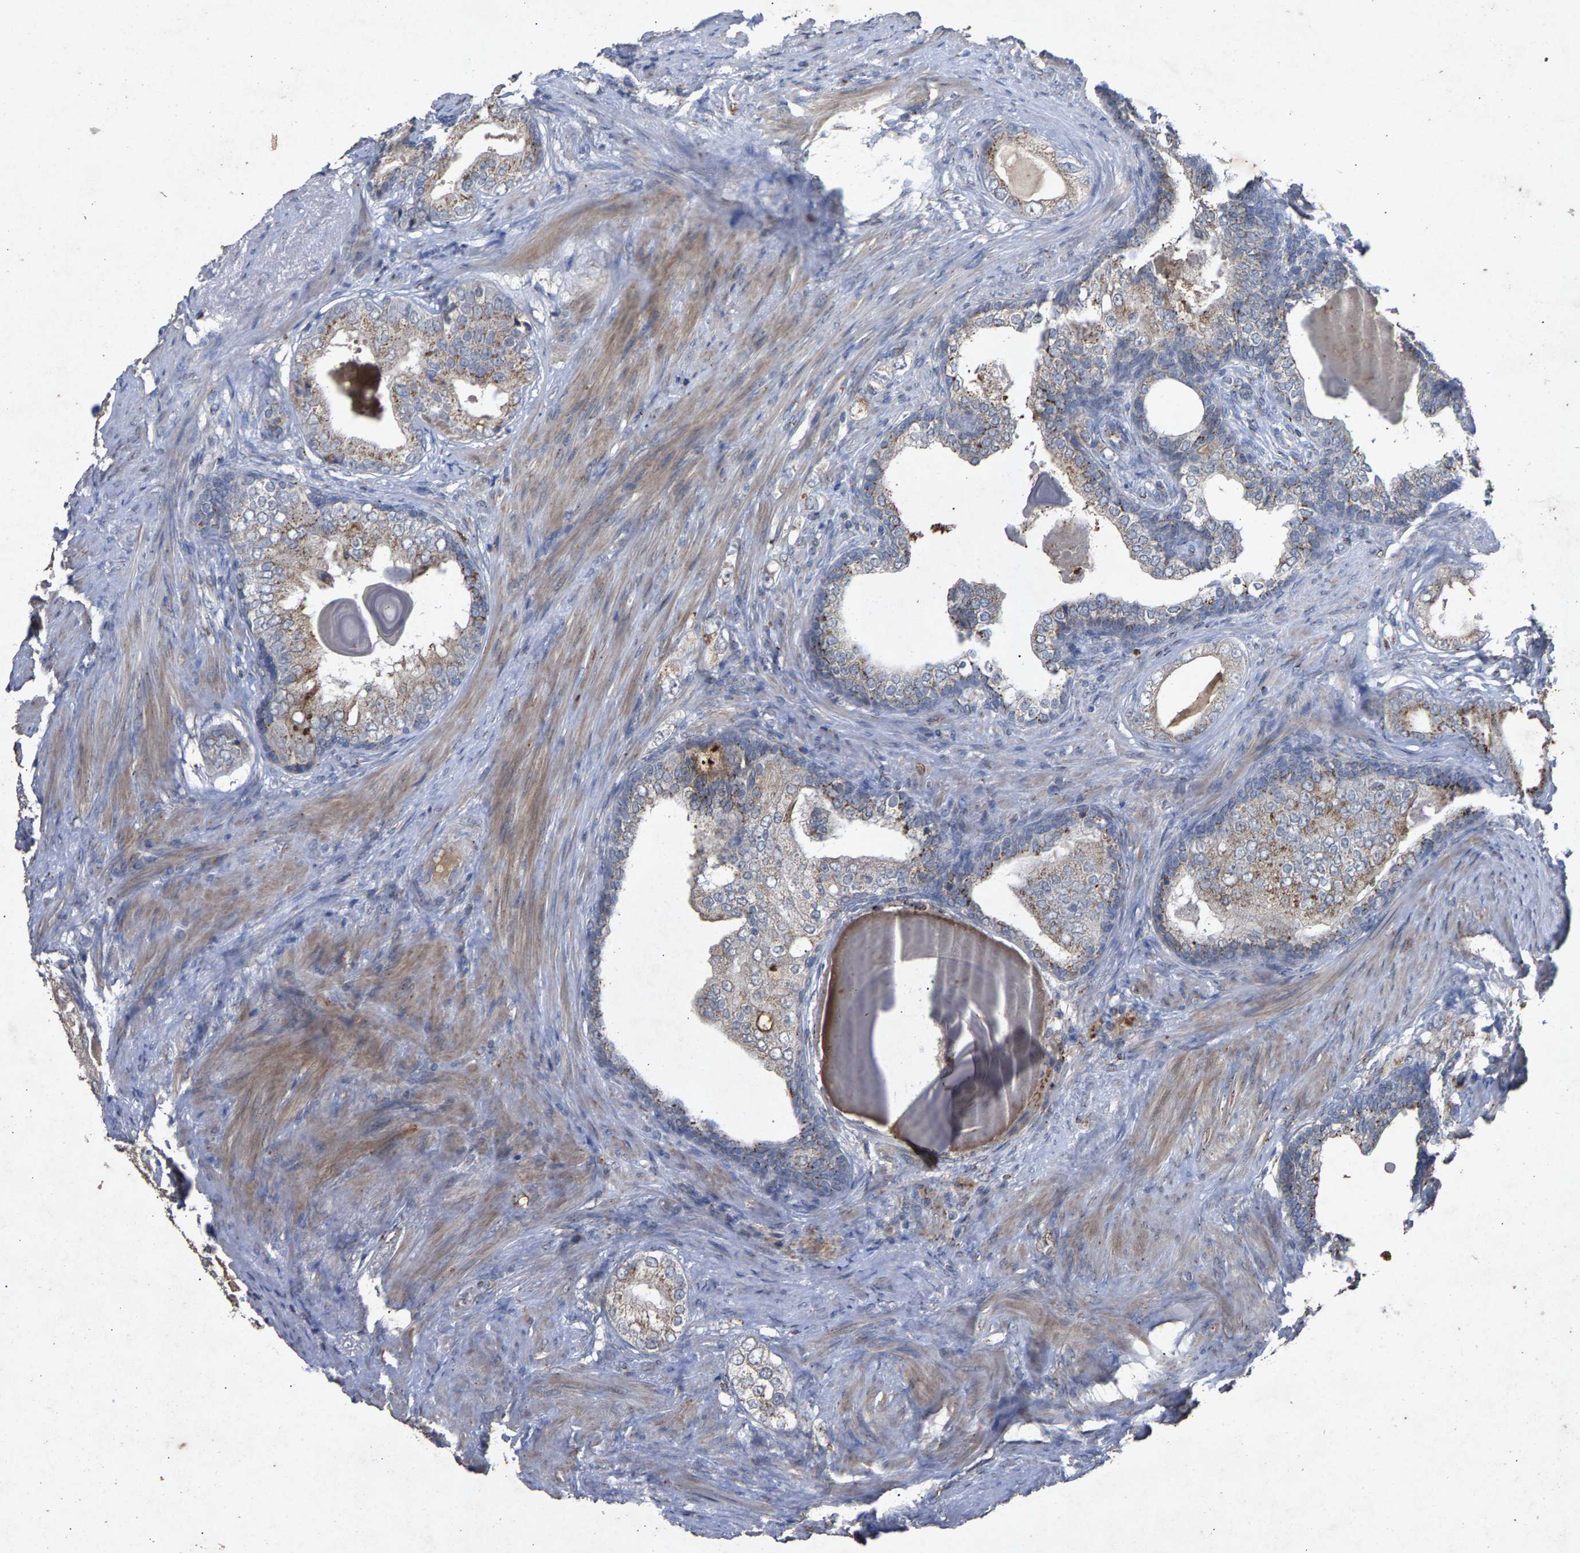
{"staining": {"intensity": "moderate", "quantity": "25%-75%", "location": "cytoplasmic/membranous"}, "tissue": "prostate cancer", "cell_type": "Tumor cells", "image_type": "cancer", "snomed": [{"axis": "morphology", "description": "Adenocarcinoma, High grade"}, {"axis": "topography", "description": "Prostate"}], "caption": "Protein staining by immunohistochemistry exhibits moderate cytoplasmic/membranous staining in approximately 25%-75% of tumor cells in high-grade adenocarcinoma (prostate).", "gene": "MAN2A1", "patient": {"sex": "male", "age": 66}}